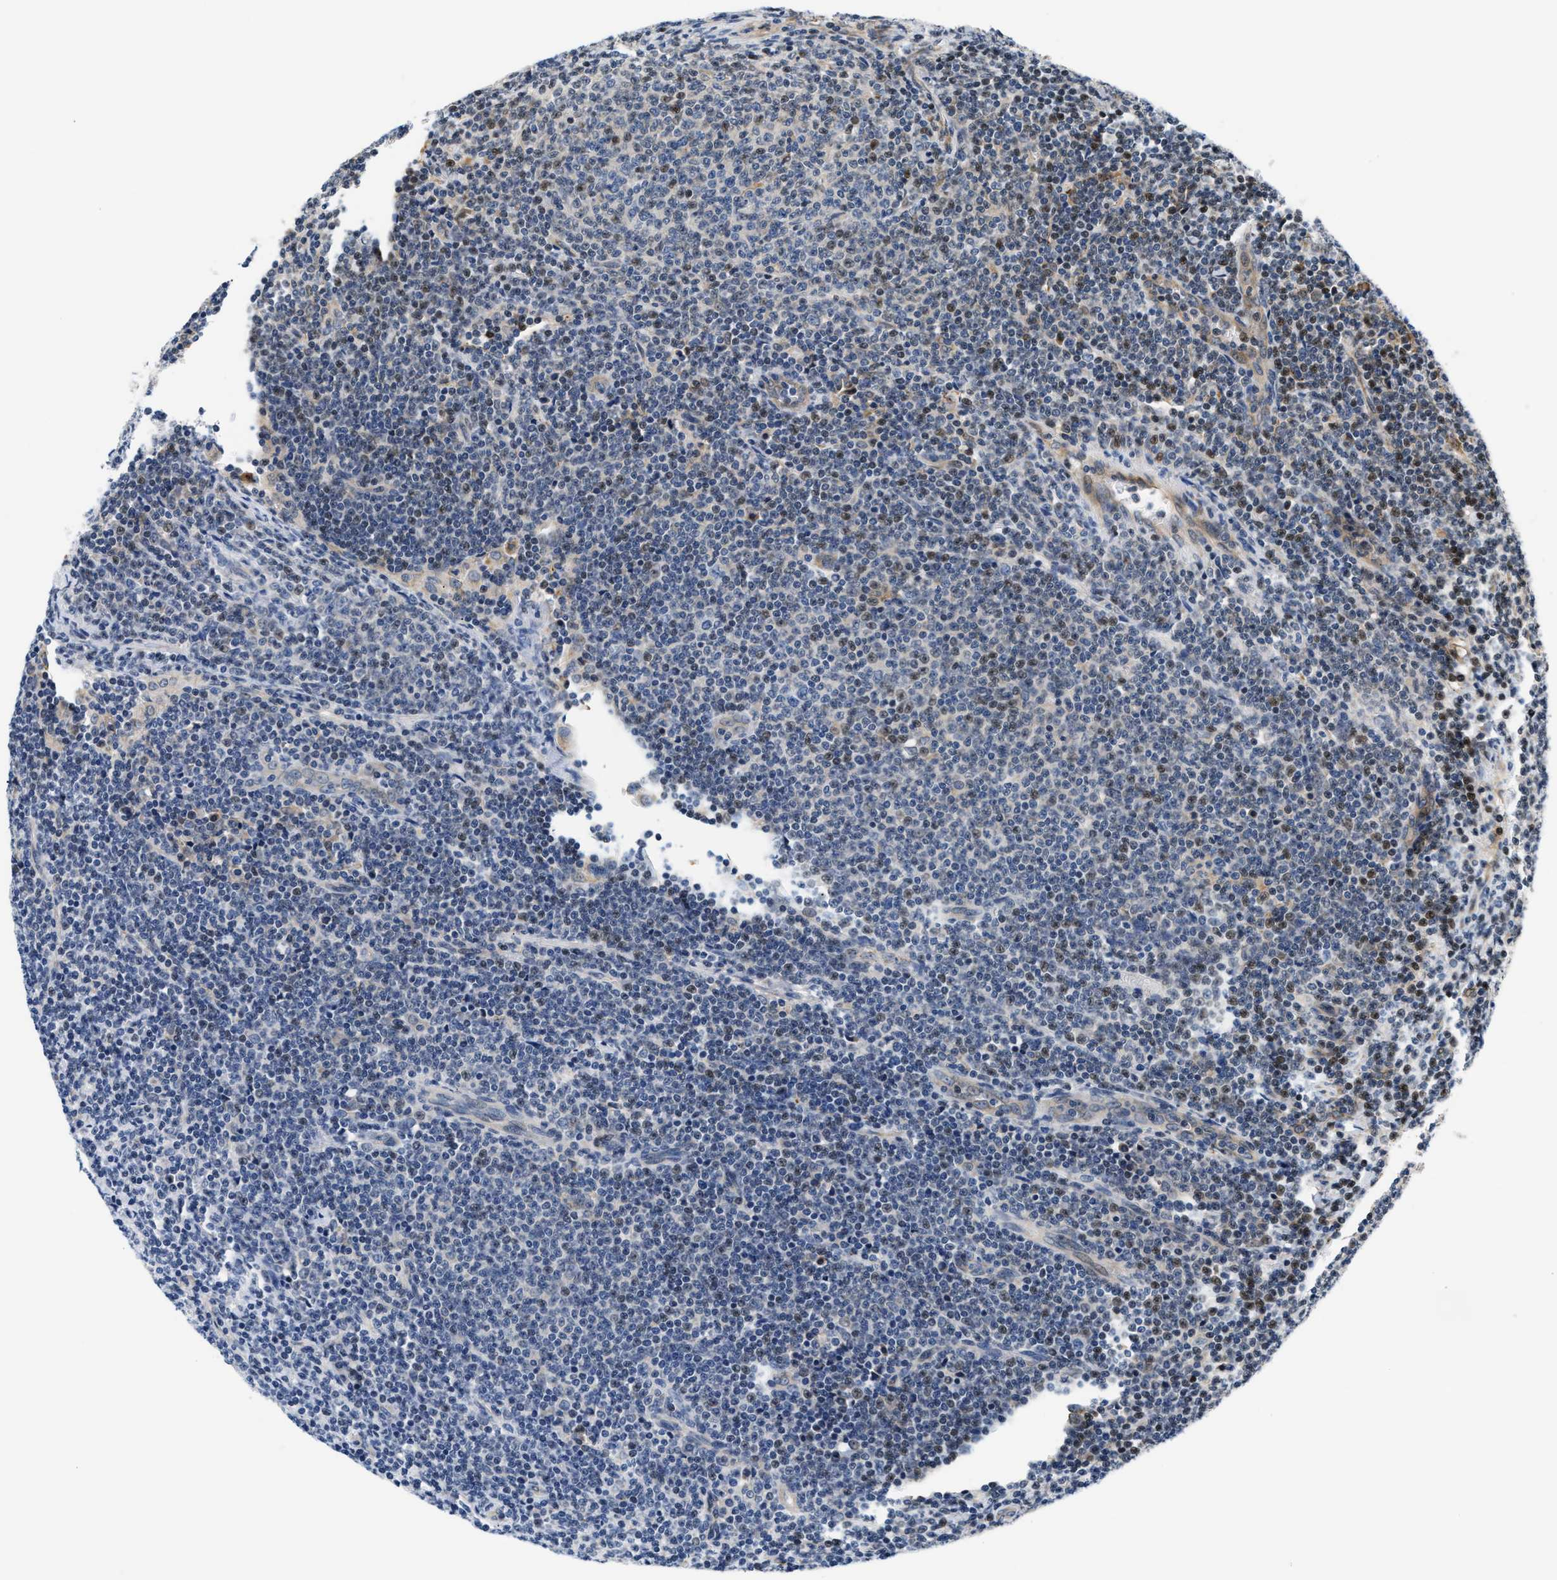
{"staining": {"intensity": "negative", "quantity": "none", "location": "none"}, "tissue": "lymphoma", "cell_type": "Tumor cells", "image_type": "cancer", "snomed": [{"axis": "morphology", "description": "Malignant lymphoma, non-Hodgkin's type, Low grade"}, {"axis": "topography", "description": "Lymph node"}], "caption": "Tumor cells are negative for brown protein staining in malignant lymphoma, non-Hodgkin's type (low-grade).", "gene": "TNIP2", "patient": {"sex": "male", "age": 66}}